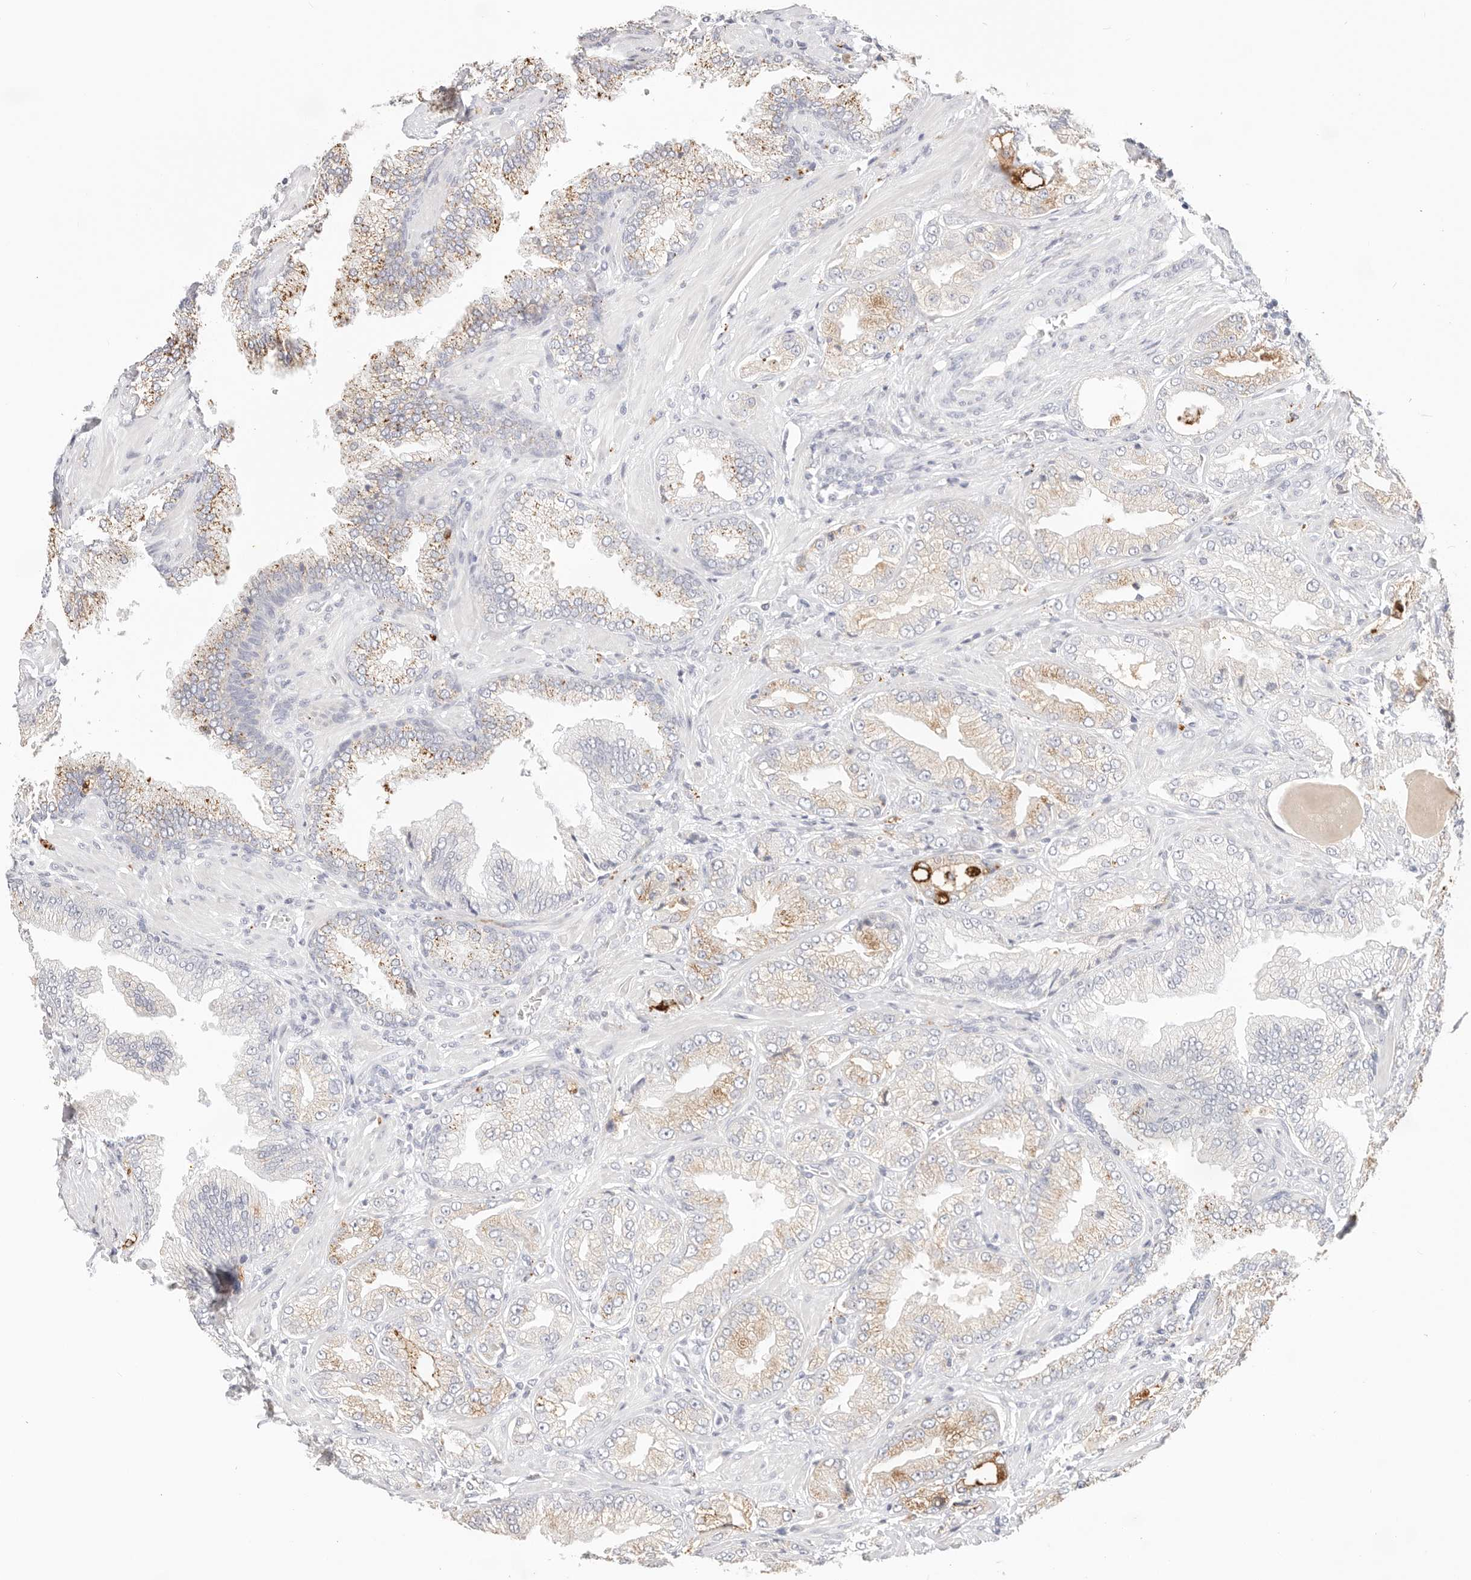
{"staining": {"intensity": "moderate", "quantity": "25%-75%", "location": "cytoplasmic/membranous"}, "tissue": "prostate cancer", "cell_type": "Tumor cells", "image_type": "cancer", "snomed": [{"axis": "morphology", "description": "Adenocarcinoma, Low grade"}, {"axis": "topography", "description": "Prostate"}], "caption": "A high-resolution photomicrograph shows immunohistochemistry staining of low-grade adenocarcinoma (prostate), which demonstrates moderate cytoplasmic/membranous staining in approximately 25%-75% of tumor cells.", "gene": "STKLD1", "patient": {"sex": "male", "age": 62}}